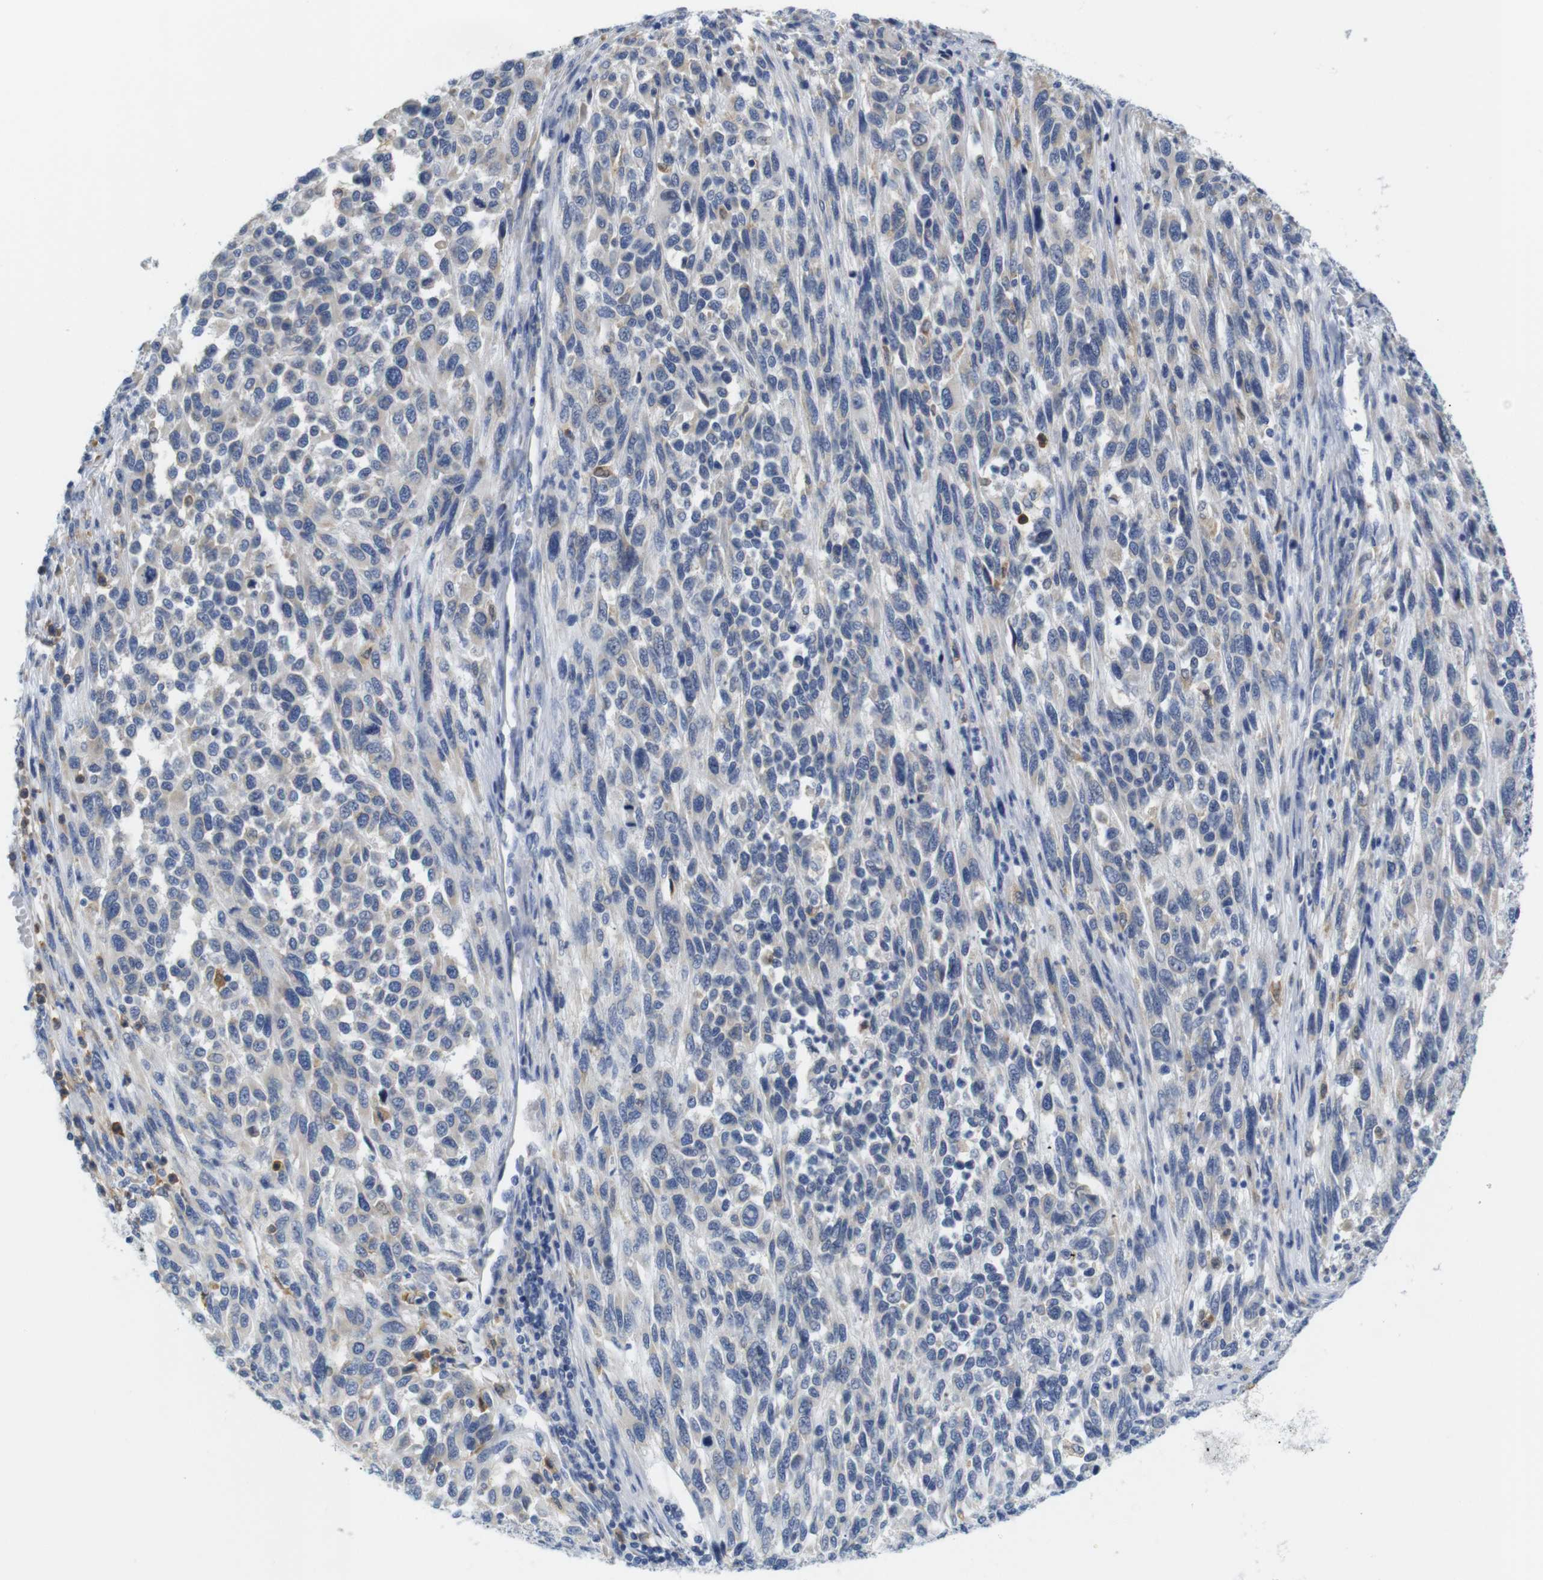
{"staining": {"intensity": "negative", "quantity": "none", "location": "none"}, "tissue": "melanoma", "cell_type": "Tumor cells", "image_type": "cancer", "snomed": [{"axis": "morphology", "description": "Malignant melanoma, Metastatic site"}, {"axis": "topography", "description": "Lymph node"}], "caption": "The histopathology image shows no significant staining in tumor cells of malignant melanoma (metastatic site).", "gene": "NEBL", "patient": {"sex": "male", "age": 61}}